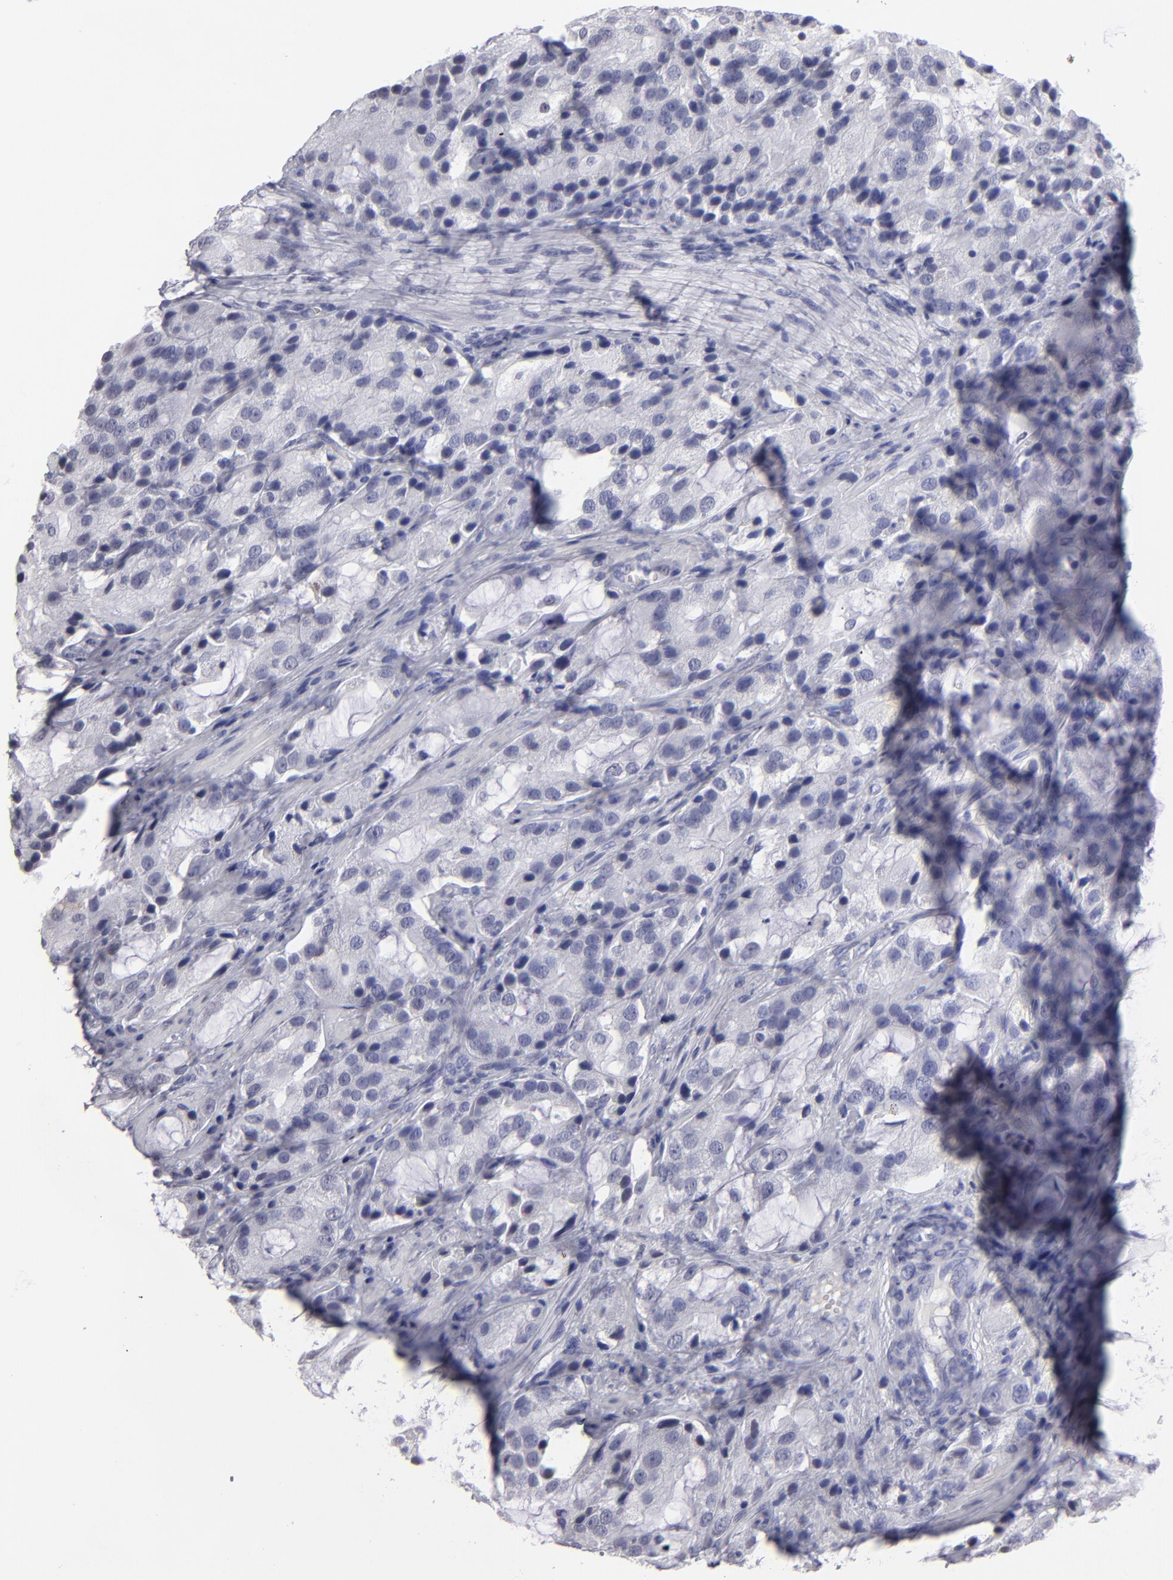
{"staining": {"intensity": "negative", "quantity": "none", "location": "none"}, "tissue": "prostate cancer", "cell_type": "Tumor cells", "image_type": "cancer", "snomed": [{"axis": "morphology", "description": "Adenocarcinoma, High grade"}, {"axis": "topography", "description": "Prostate"}], "caption": "Immunohistochemistry histopathology image of neoplastic tissue: human prostate adenocarcinoma (high-grade) stained with DAB exhibits no significant protein staining in tumor cells.", "gene": "ALDOB", "patient": {"sex": "male", "age": 70}}